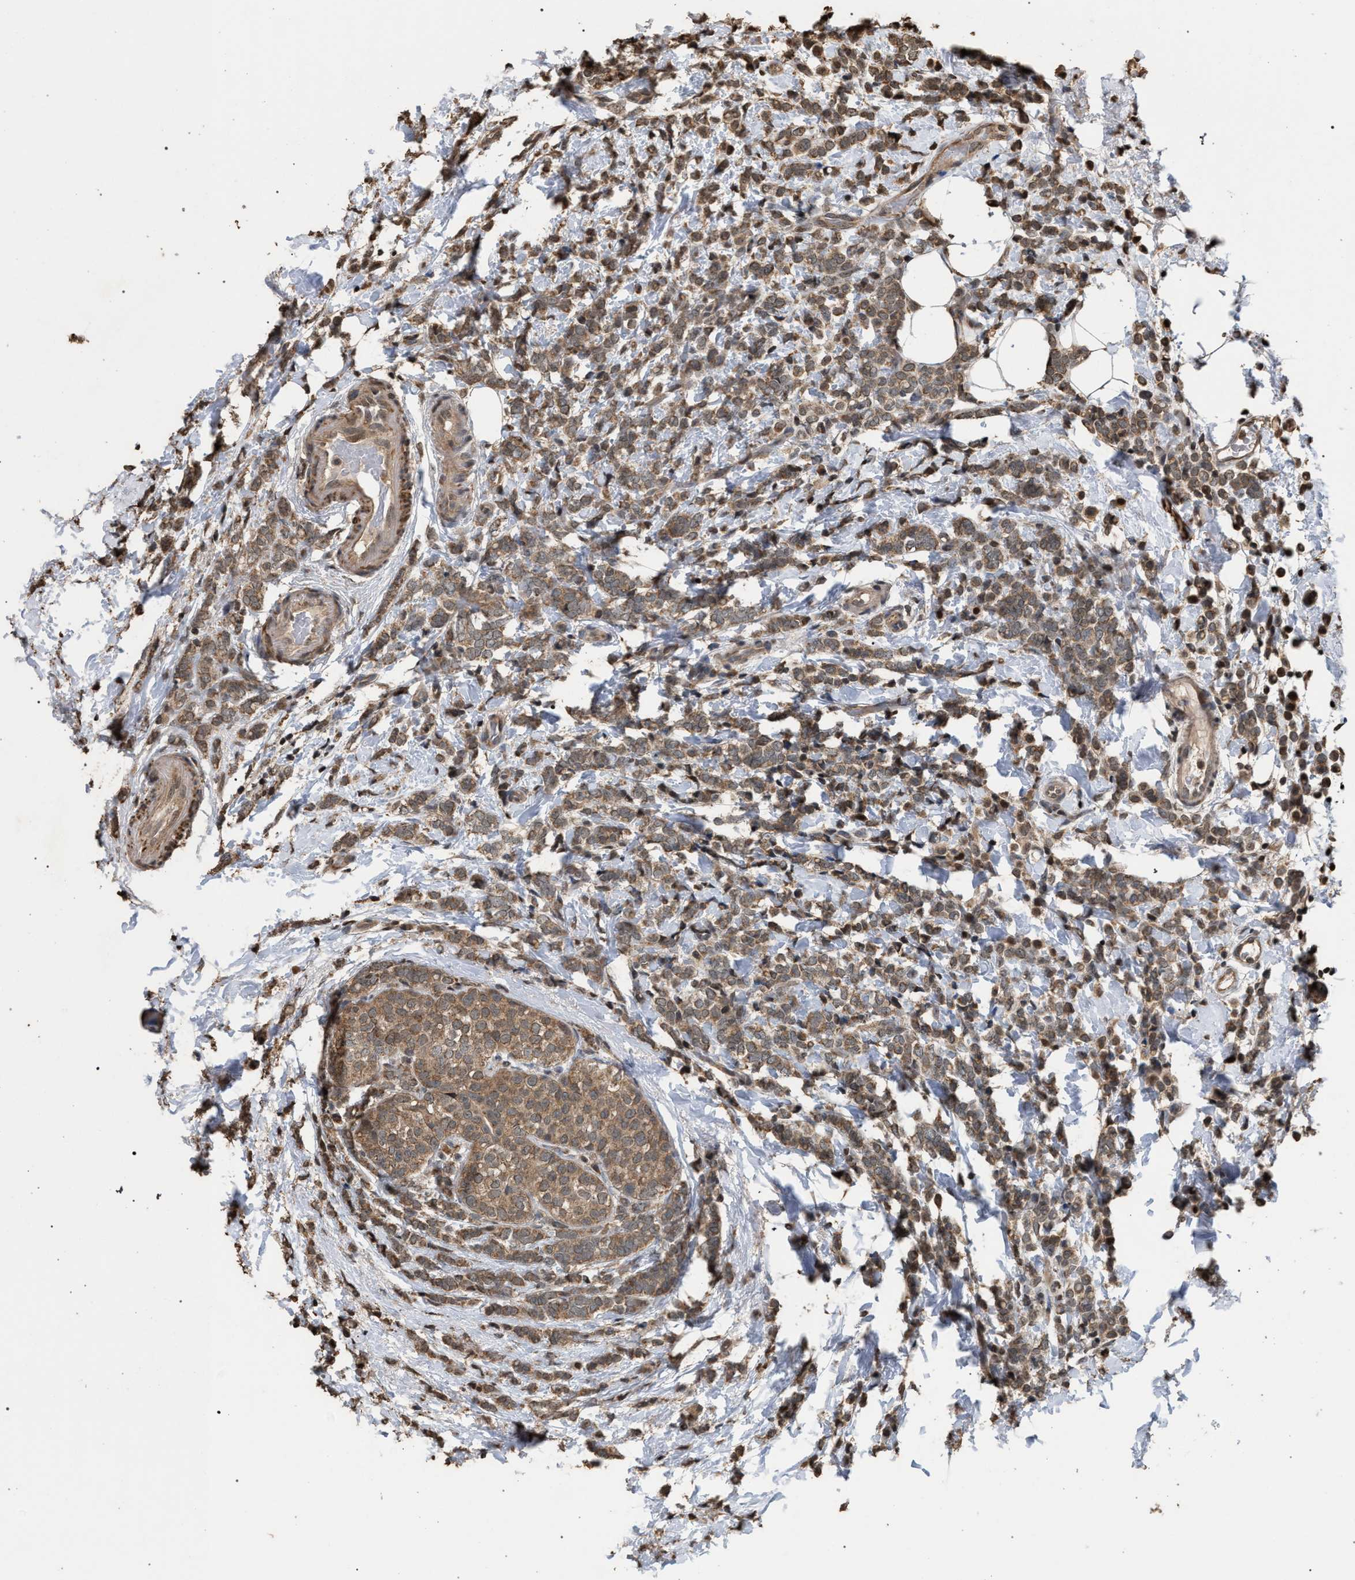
{"staining": {"intensity": "moderate", "quantity": ">75%", "location": "cytoplasmic/membranous"}, "tissue": "breast cancer", "cell_type": "Tumor cells", "image_type": "cancer", "snomed": [{"axis": "morphology", "description": "Lobular carcinoma"}, {"axis": "topography", "description": "Breast"}], "caption": "Immunohistochemistry (IHC) photomicrograph of neoplastic tissue: human breast cancer (lobular carcinoma) stained using immunohistochemistry (IHC) displays medium levels of moderate protein expression localized specifically in the cytoplasmic/membranous of tumor cells, appearing as a cytoplasmic/membranous brown color.", "gene": "NAA35", "patient": {"sex": "female", "age": 50}}